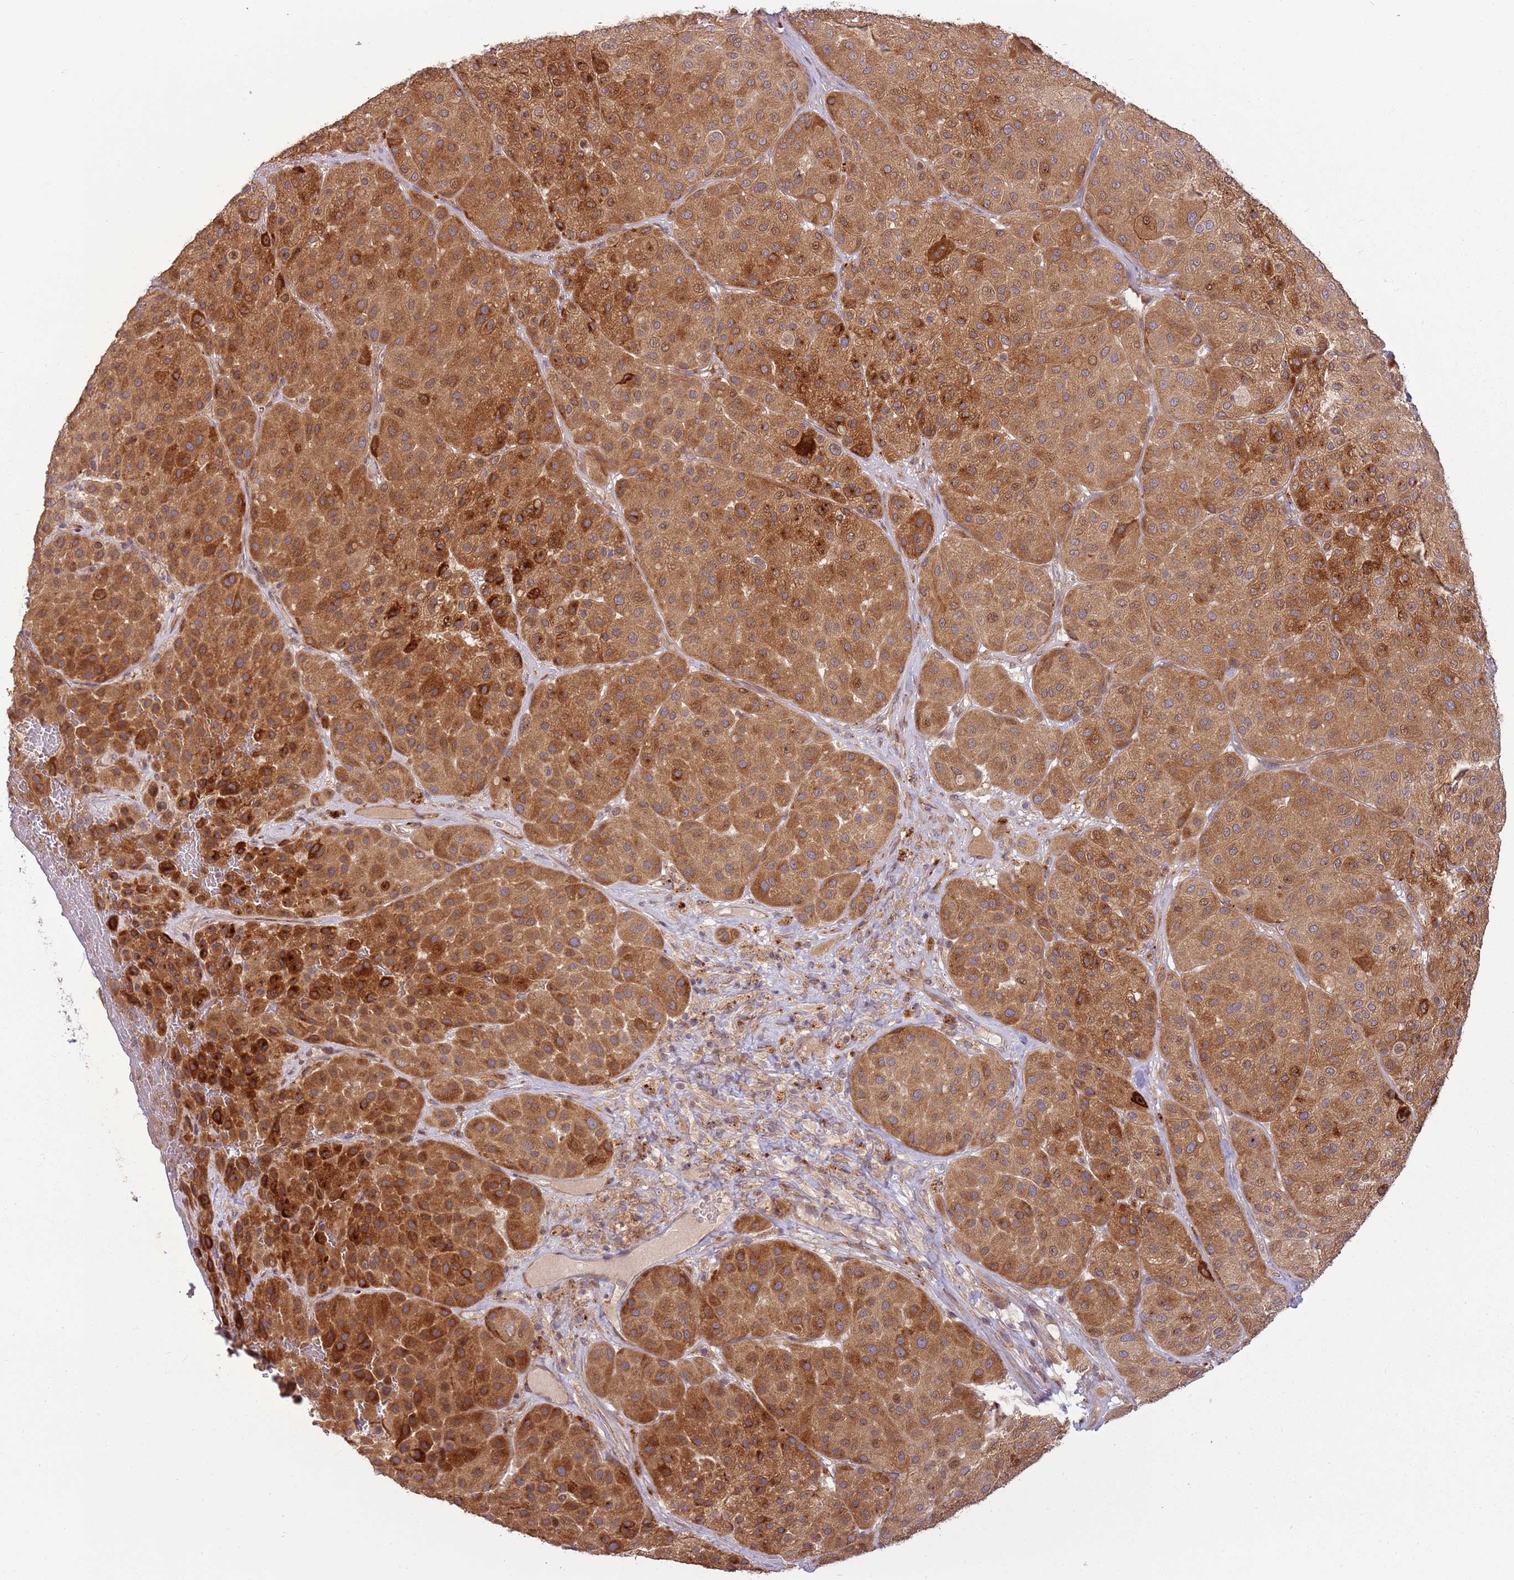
{"staining": {"intensity": "strong", "quantity": ">75%", "location": "cytoplasmic/membranous"}, "tissue": "melanoma", "cell_type": "Tumor cells", "image_type": "cancer", "snomed": [{"axis": "morphology", "description": "Malignant melanoma, Metastatic site"}, {"axis": "topography", "description": "Smooth muscle"}], "caption": "Immunohistochemistry (IHC) (DAB) staining of malignant melanoma (metastatic site) exhibits strong cytoplasmic/membranous protein expression in approximately >75% of tumor cells.", "gene": "RNF128", "patient": {"sex": "male", "age": 41}}